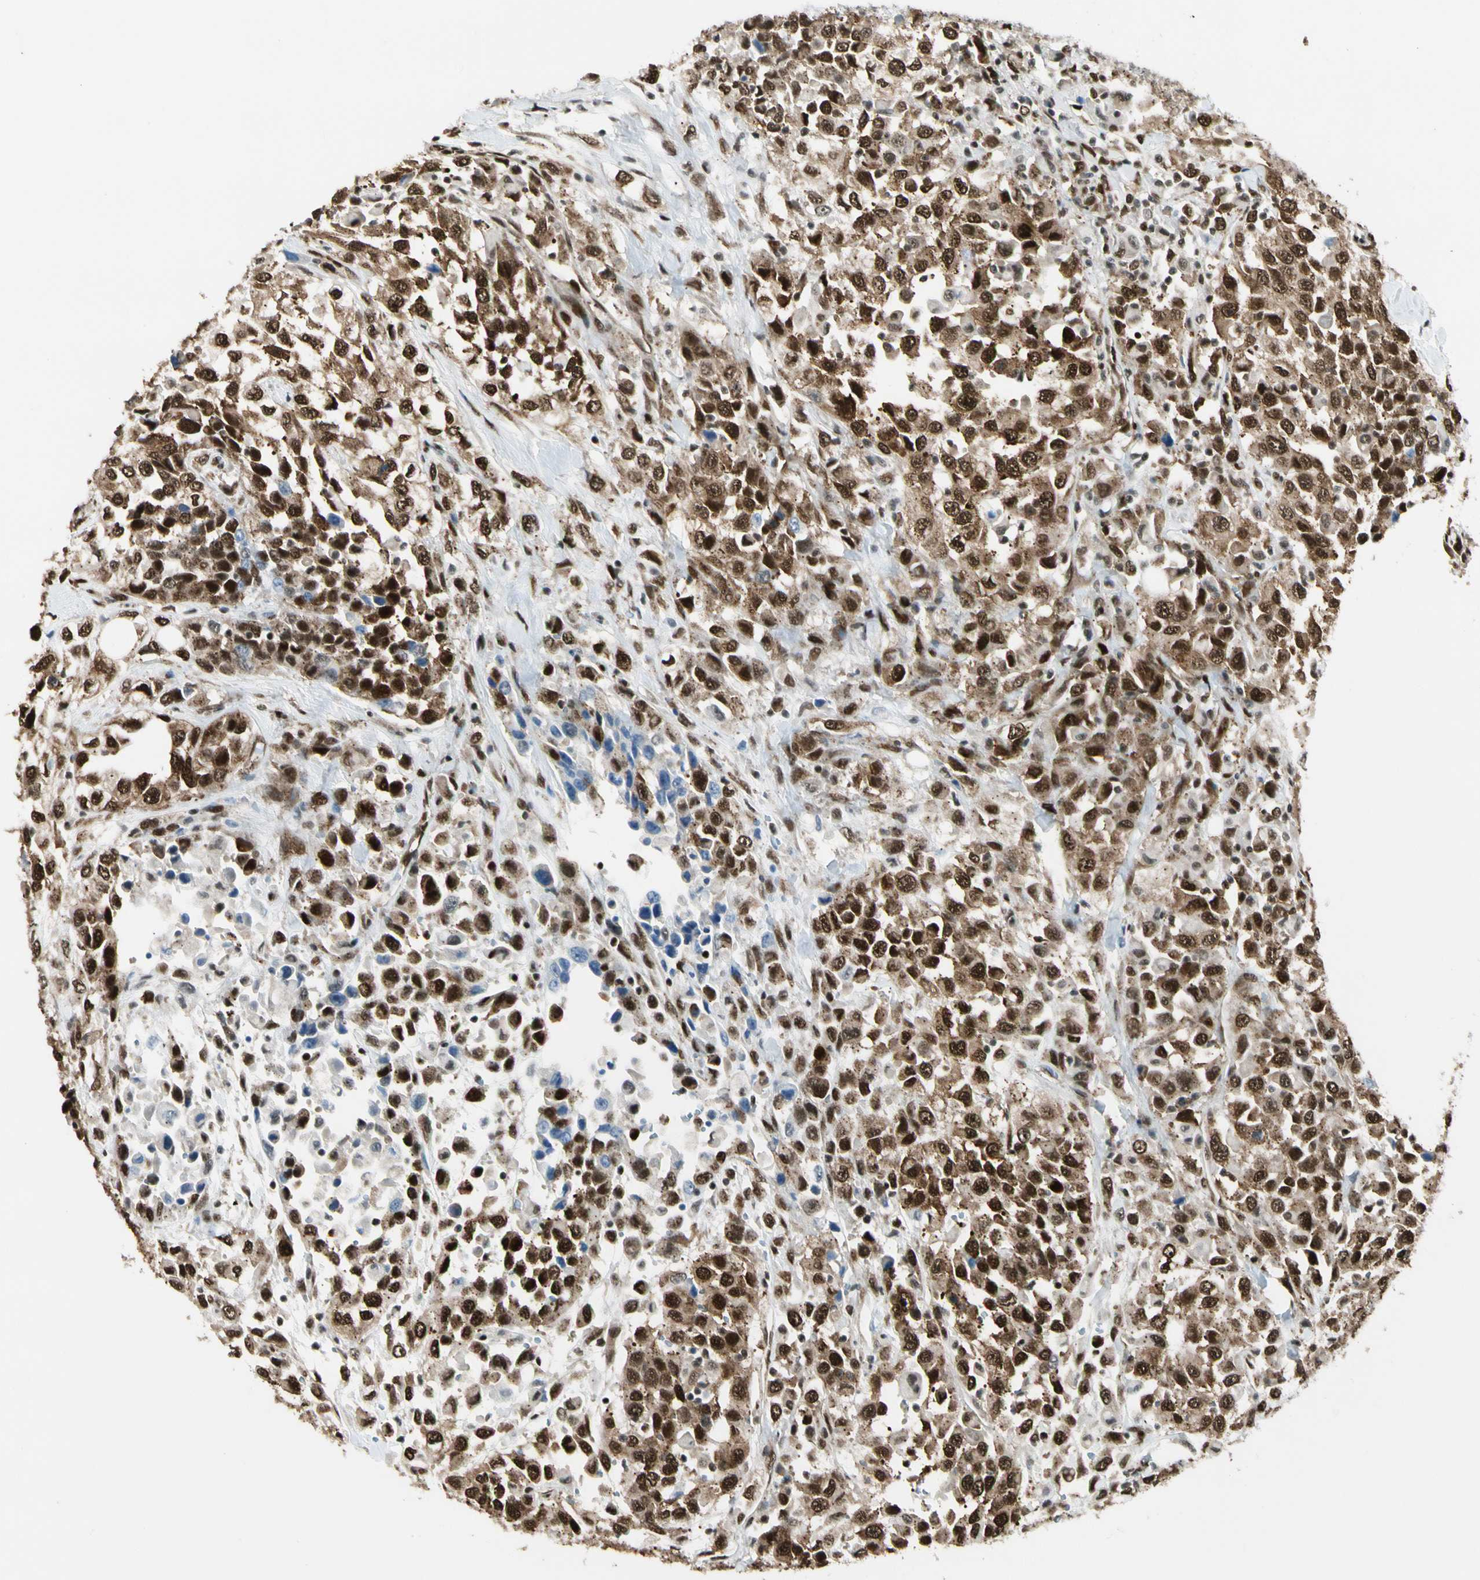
{"staining": {"intensity": "strong", "quantity": ">75%", "location": "cytoplasmic/membranous,nuclear"}, "tissue": "urothelial cancer", "cell_type": "Tumor cells", "image_type": "cancer", "snomed": [{"axis": "morphology", "description": "Urothelial carcinoma, High grade"}, {"axis": "topography", "description": "Urinary bladder"}], "caption": "The micrograph demonstrates staining of high-grade urothelial carcinoma, revealing strong cytoplasmic/membranous and nuclear protein expression (brown color) within tumor cells. The staining was performed using DAB (3,3'-diaminobenzidine), with brown indicating positive protein expression. Nuclei are stained blue with hematoxylin.", "gene": "FUS", "patient": {"sex": "female", "age": 80}}